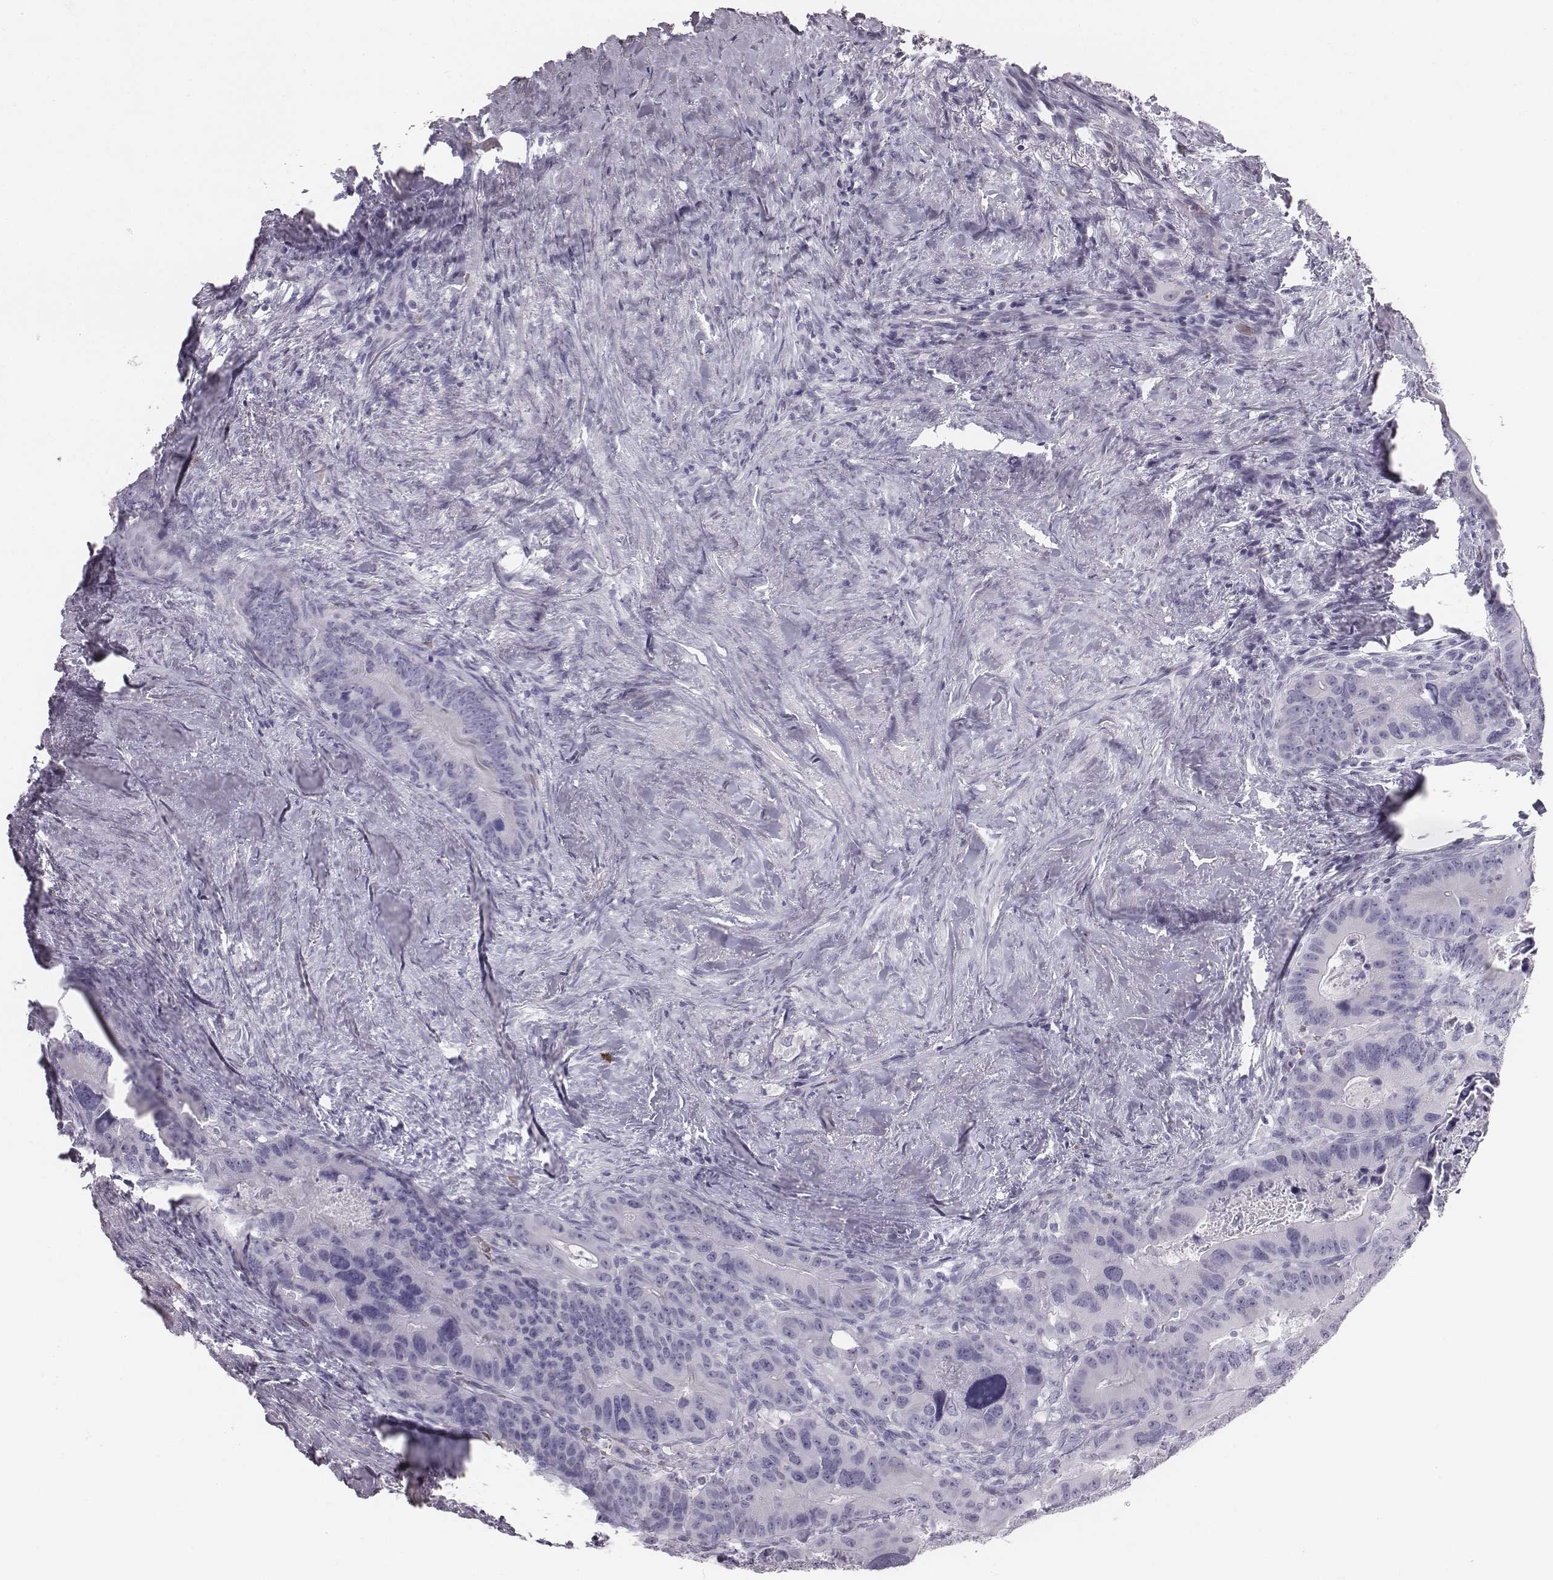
{"staining": {"intensity": "negative", "quantity": "none", "location": "none"}, "tissue": "colorectal cancer", "cell_type": "Tumor cells", "image_type": "cancer", "snomed": [{"axis": "morphology", "description": "Adenocarcinoma, NOS"}, {"axis": "topography", "description": "Rectum"}], "caption": "Immunohistochemistry of colorectal adenocarcinoma reveals no positivity in tumor cells.", "gene": "HBZ", "patient": {"sex": "male", "age": 64}}